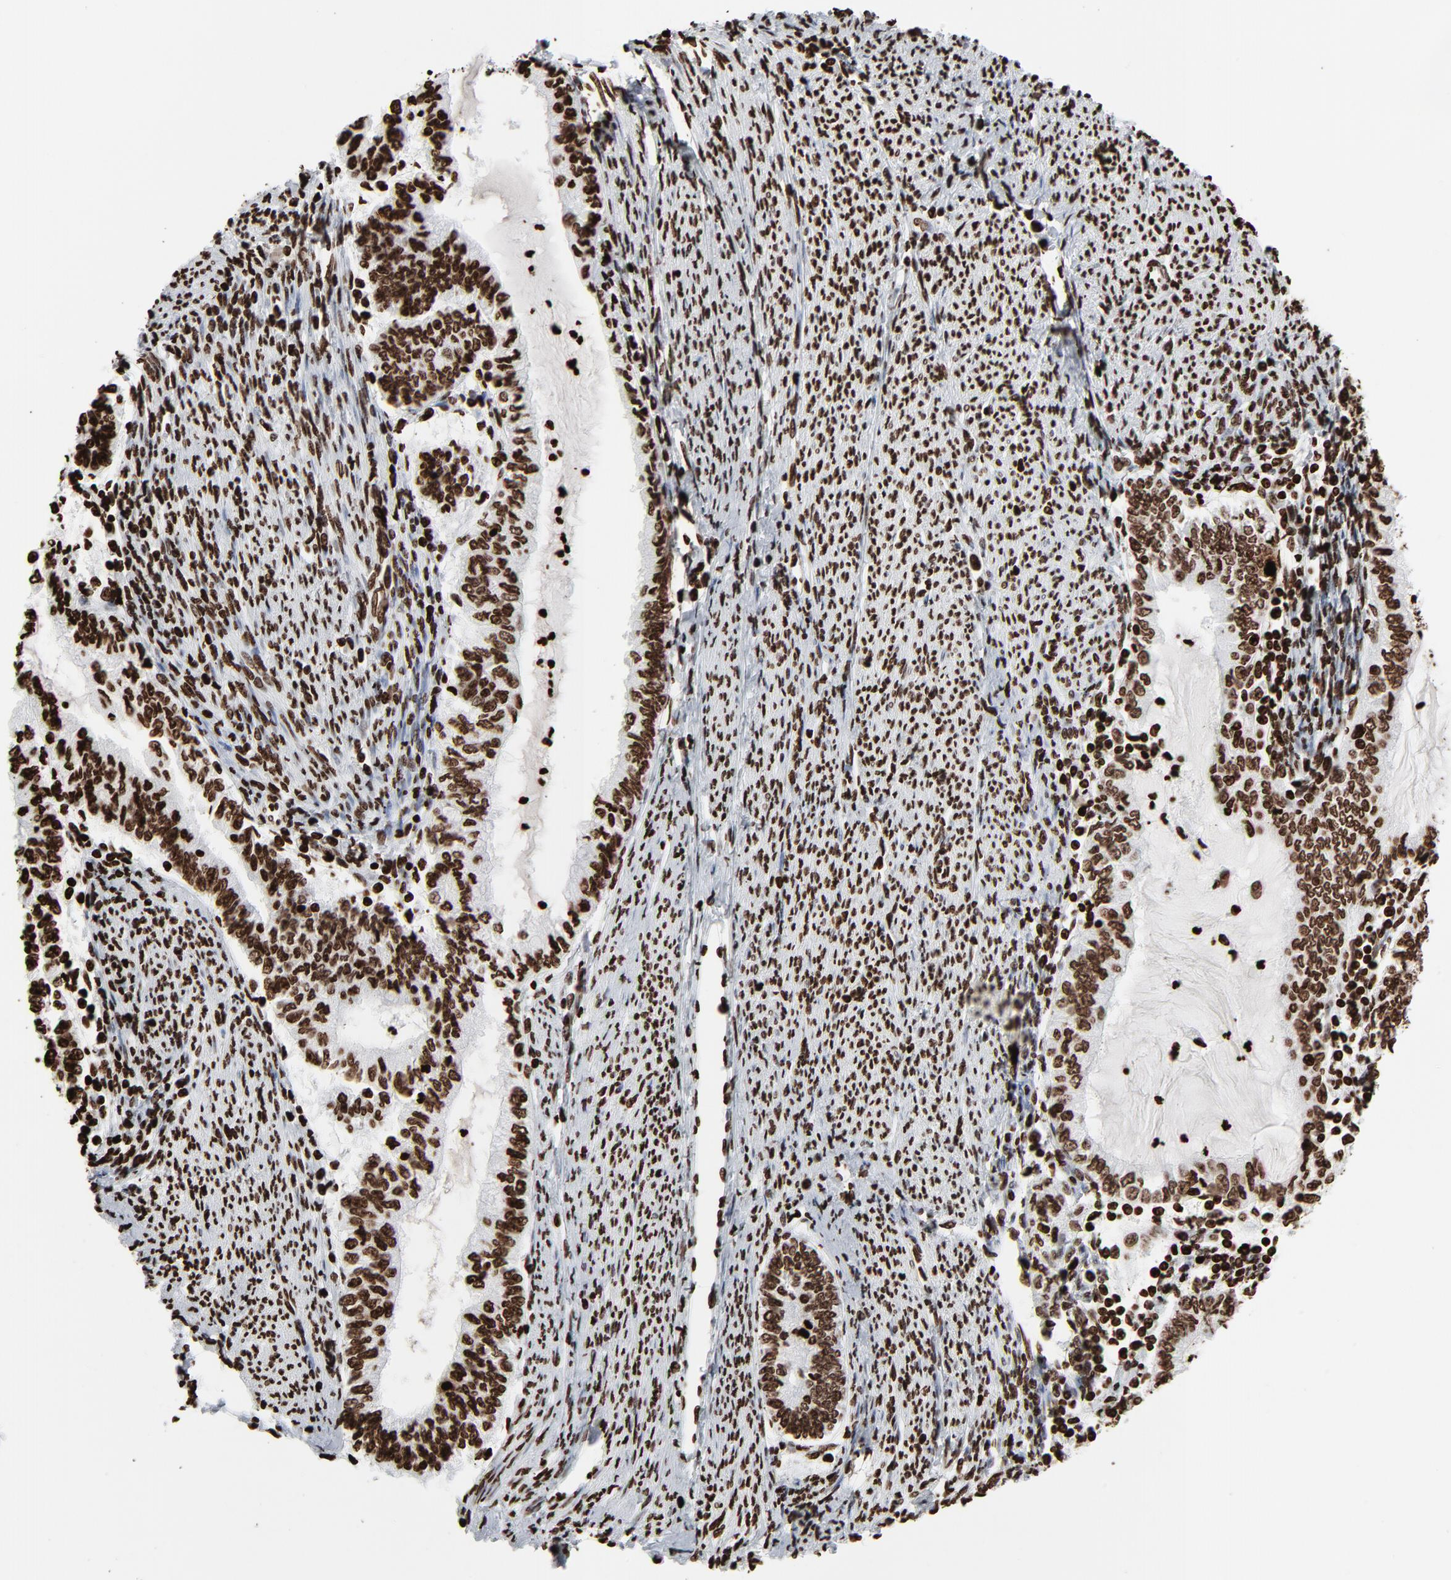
{"staining": {"intensity": "strong", "quantity": ">75%", "location": "nuclear"}, "tissue": "endometrial cancer", "cell_type": "Tumor cells", "image_type": "cancer", "snomed": [{"axis": "morphology", "description": "Adenocarcinoma, NOS"}, {"axis": "topography", "description": "Endometrium"}], "caption": "A high amount of strong nuclear positivity is identified in about >75% of tumor cells in endometrial cancer tissue.", "gene": "H3-4", "patient": {"sex": "female", "age": 66}}